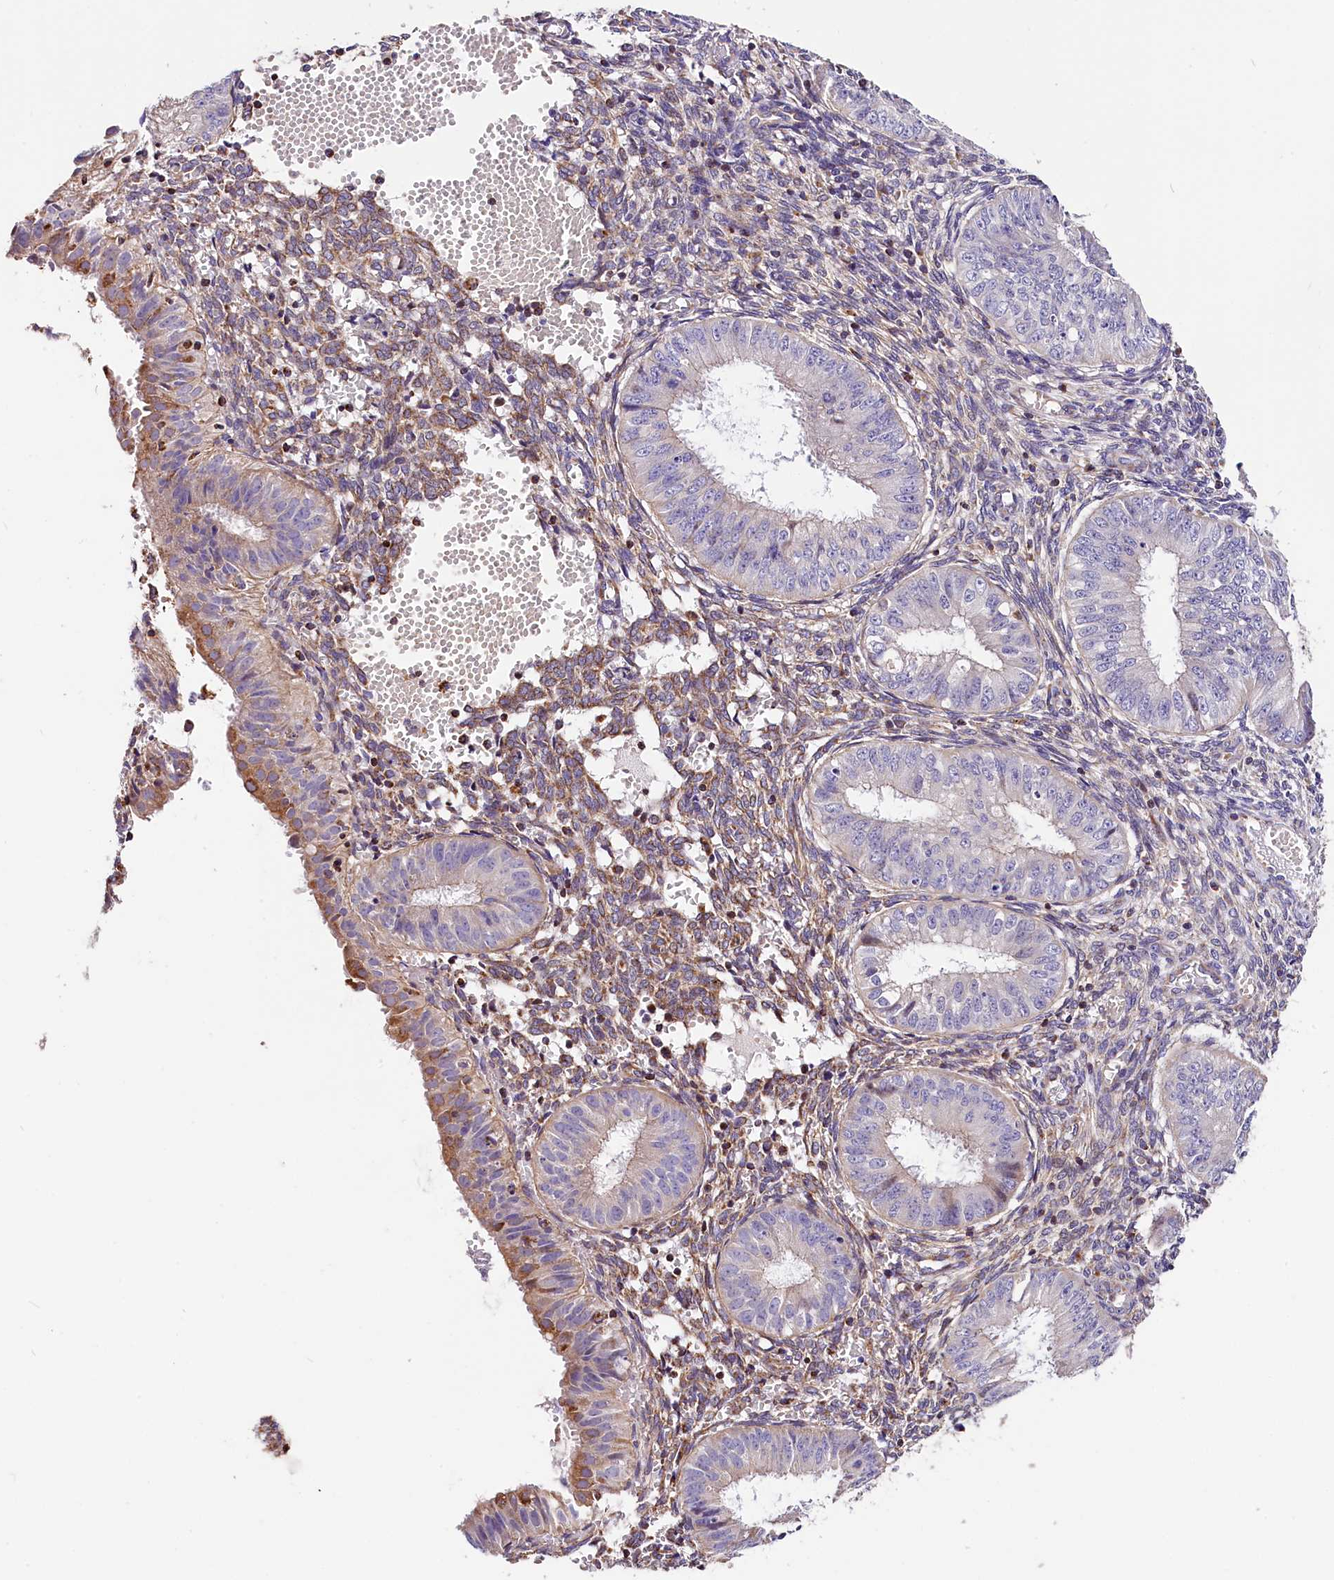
{"staining": {"intensity": "moderate", "quantity": "<25%", "location": "cytoplasmic/membranous"}, "tissue": "endometrial cancer", "cell_type": "Tumor cells", "image_type": "cancer", "snomed": [{"axis": "morphology", "description": "Normal tissue, NOS"}, {"axis": "morphology", "description": "Adenocarcinoma, NOS"}, {"axis": "topography", "description": "Endometrium"}], "caption": "A photomicrograph showing moderate cytoplasmic/membranous positivity in about <25% of tumor cells in endometrial cancer (adenocarcinoma), as visualized by brown immunohistochemical staining.", "gene": "ACAA2", "patient": {"sex": "female", "age": 53}}